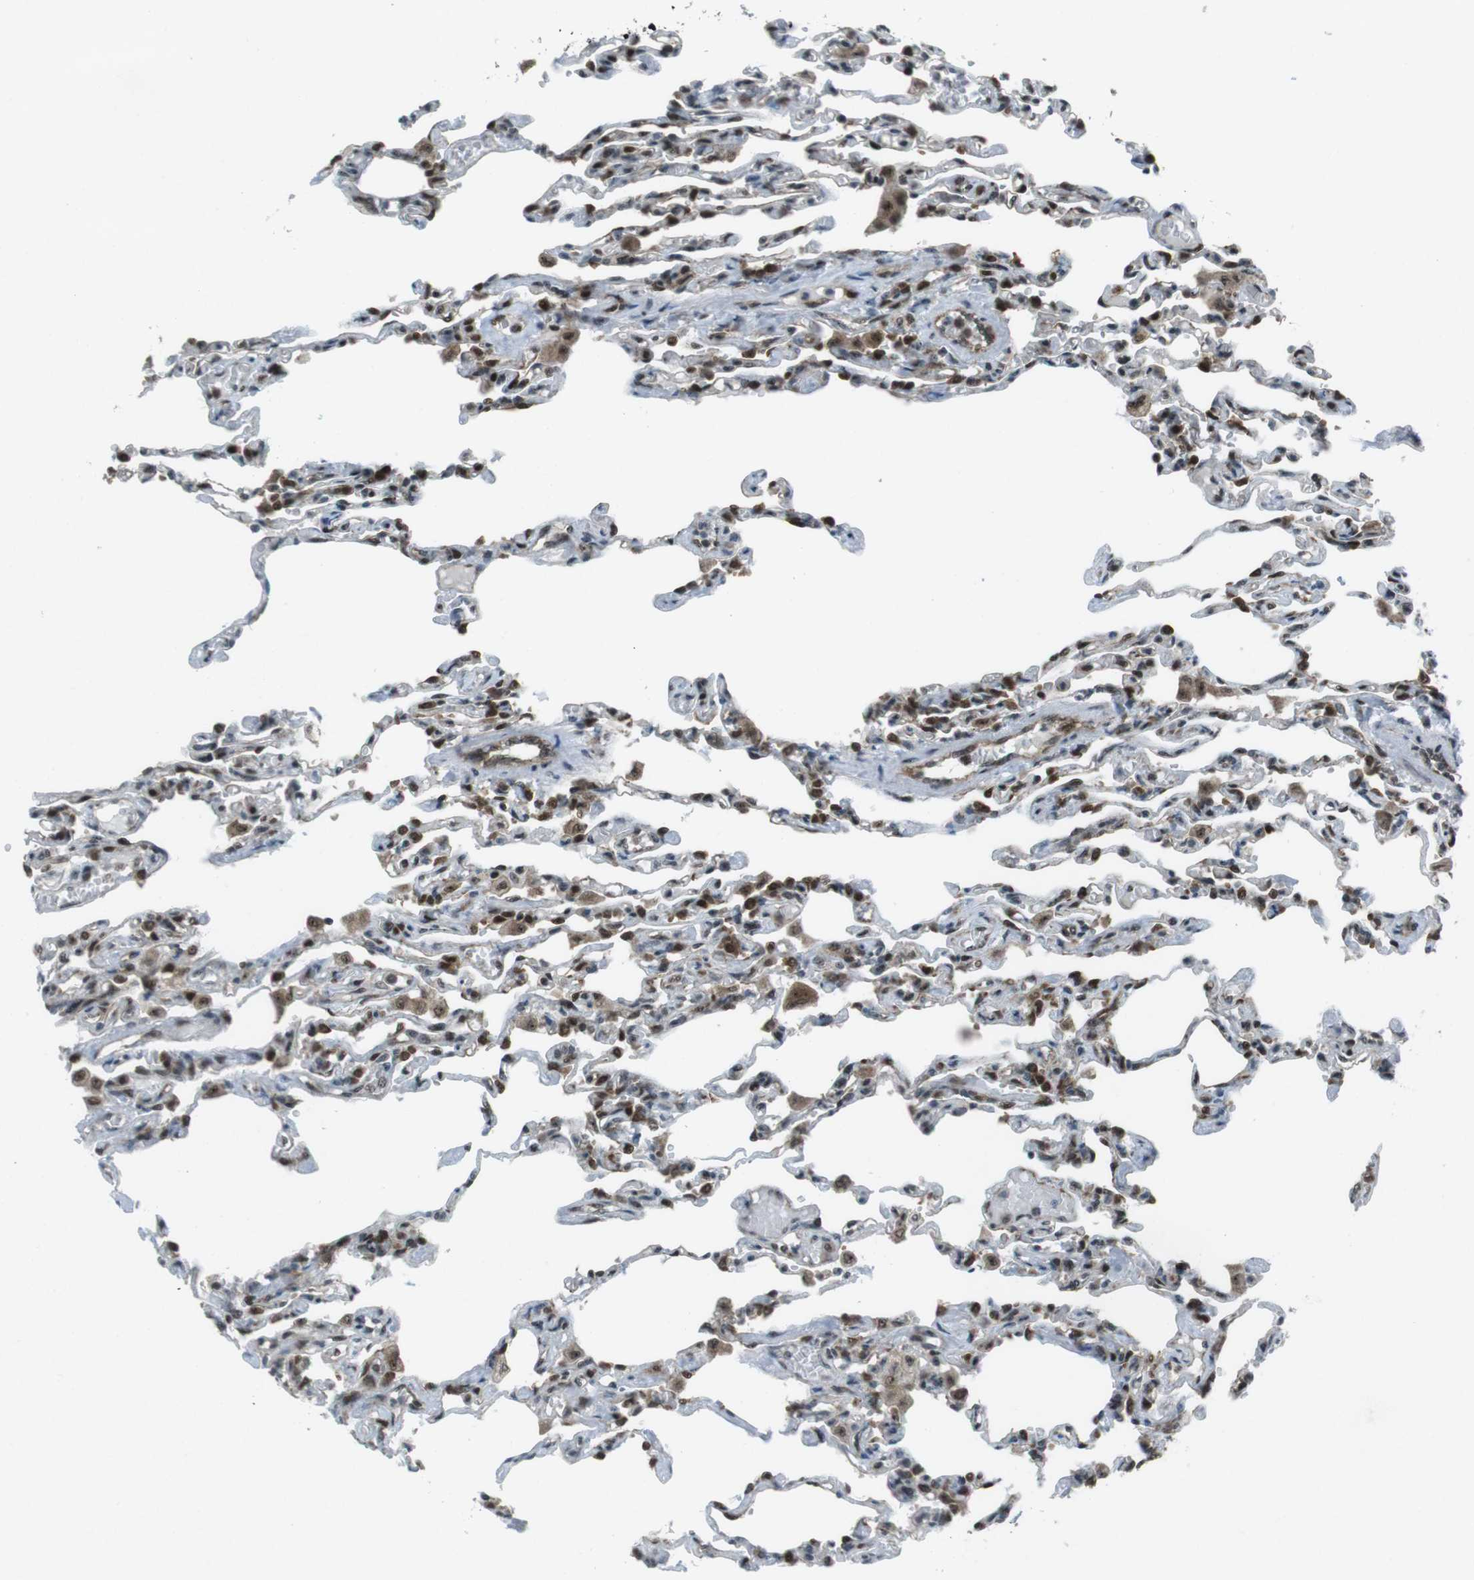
{"staining": {"intensity": "strong", "quantity": ">75%", "location": "cytoplasmic/membranous,nuclear"}, "tissue": "lung", "cell_type": "Alveolar cells", "image_type": "normal", "snomed": [{"axis": "morphology", "description": "Normal tissue, NOS"}, {"axis": "topography", "description": "Lung"}], "caption": "Protein staining of unremarkable lung shows strong cytoplasmic/membranous,nuclear staining in approximately >75% of alveolar cells.", "gene": "CSNK1D", "patient": {"sex": "male", "age": 21}}